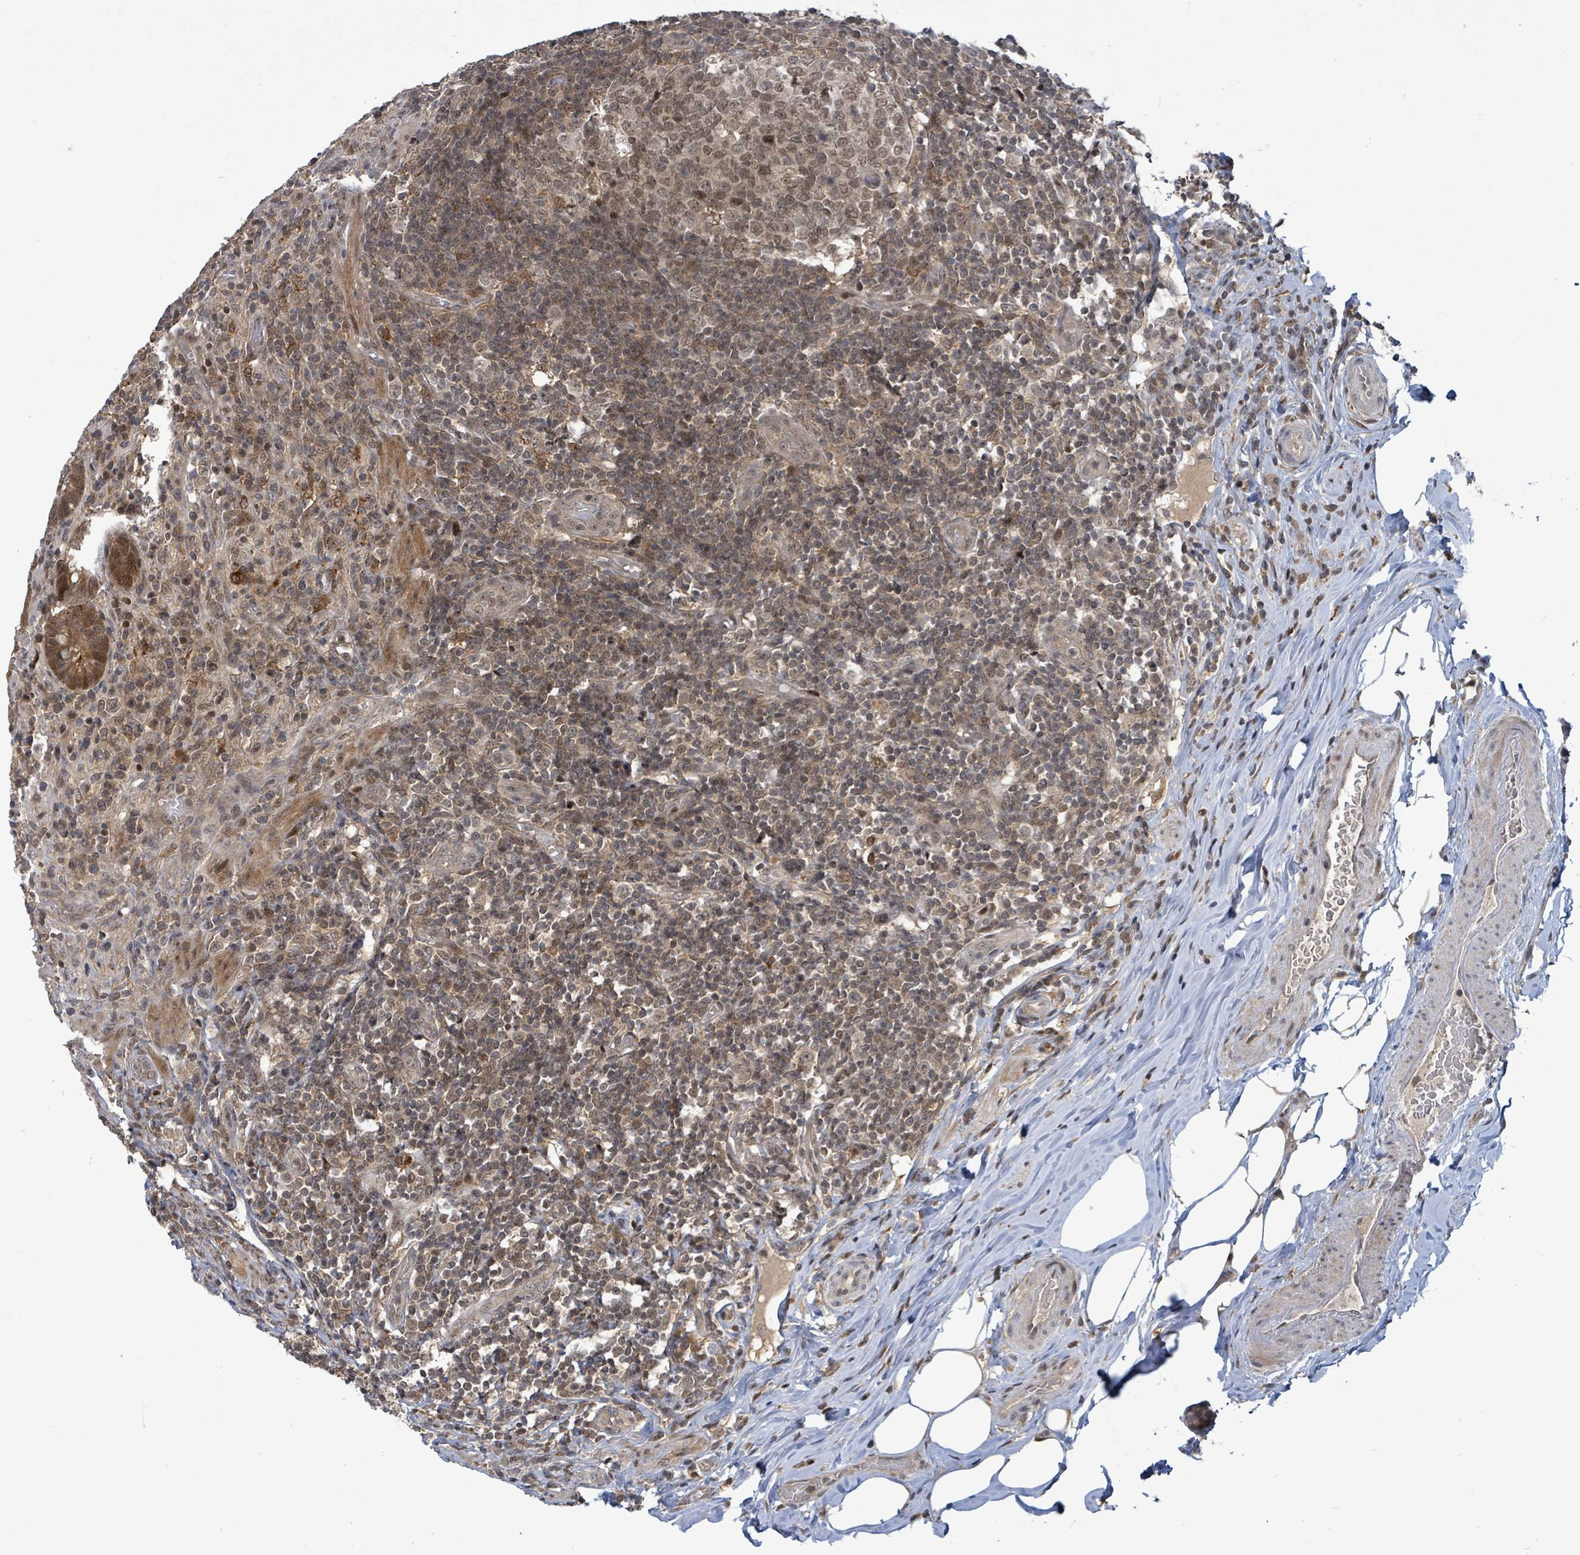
{"staining": {"intensity": "moderate", "quantity": ">75%", "location": "cytoplasmic/membranous,nuclear"}, "tissue": "appendix", "cell_type": "Glandular cells", "image_type": "normal", "snomed": [{"axis": "morphology", "description": "Normal tissue, NOS"}, {"axis": "topography", "description": "Appendix"}], "caption": "Immunohistochemical staining of normal human appendix reveals >75% levels of moderate cytoplasmic/membranous,nuclear protein expression in about >75% of glandular cells.", "gene": "FBXO6", "patient": {"sex": "female", "age": 43}}